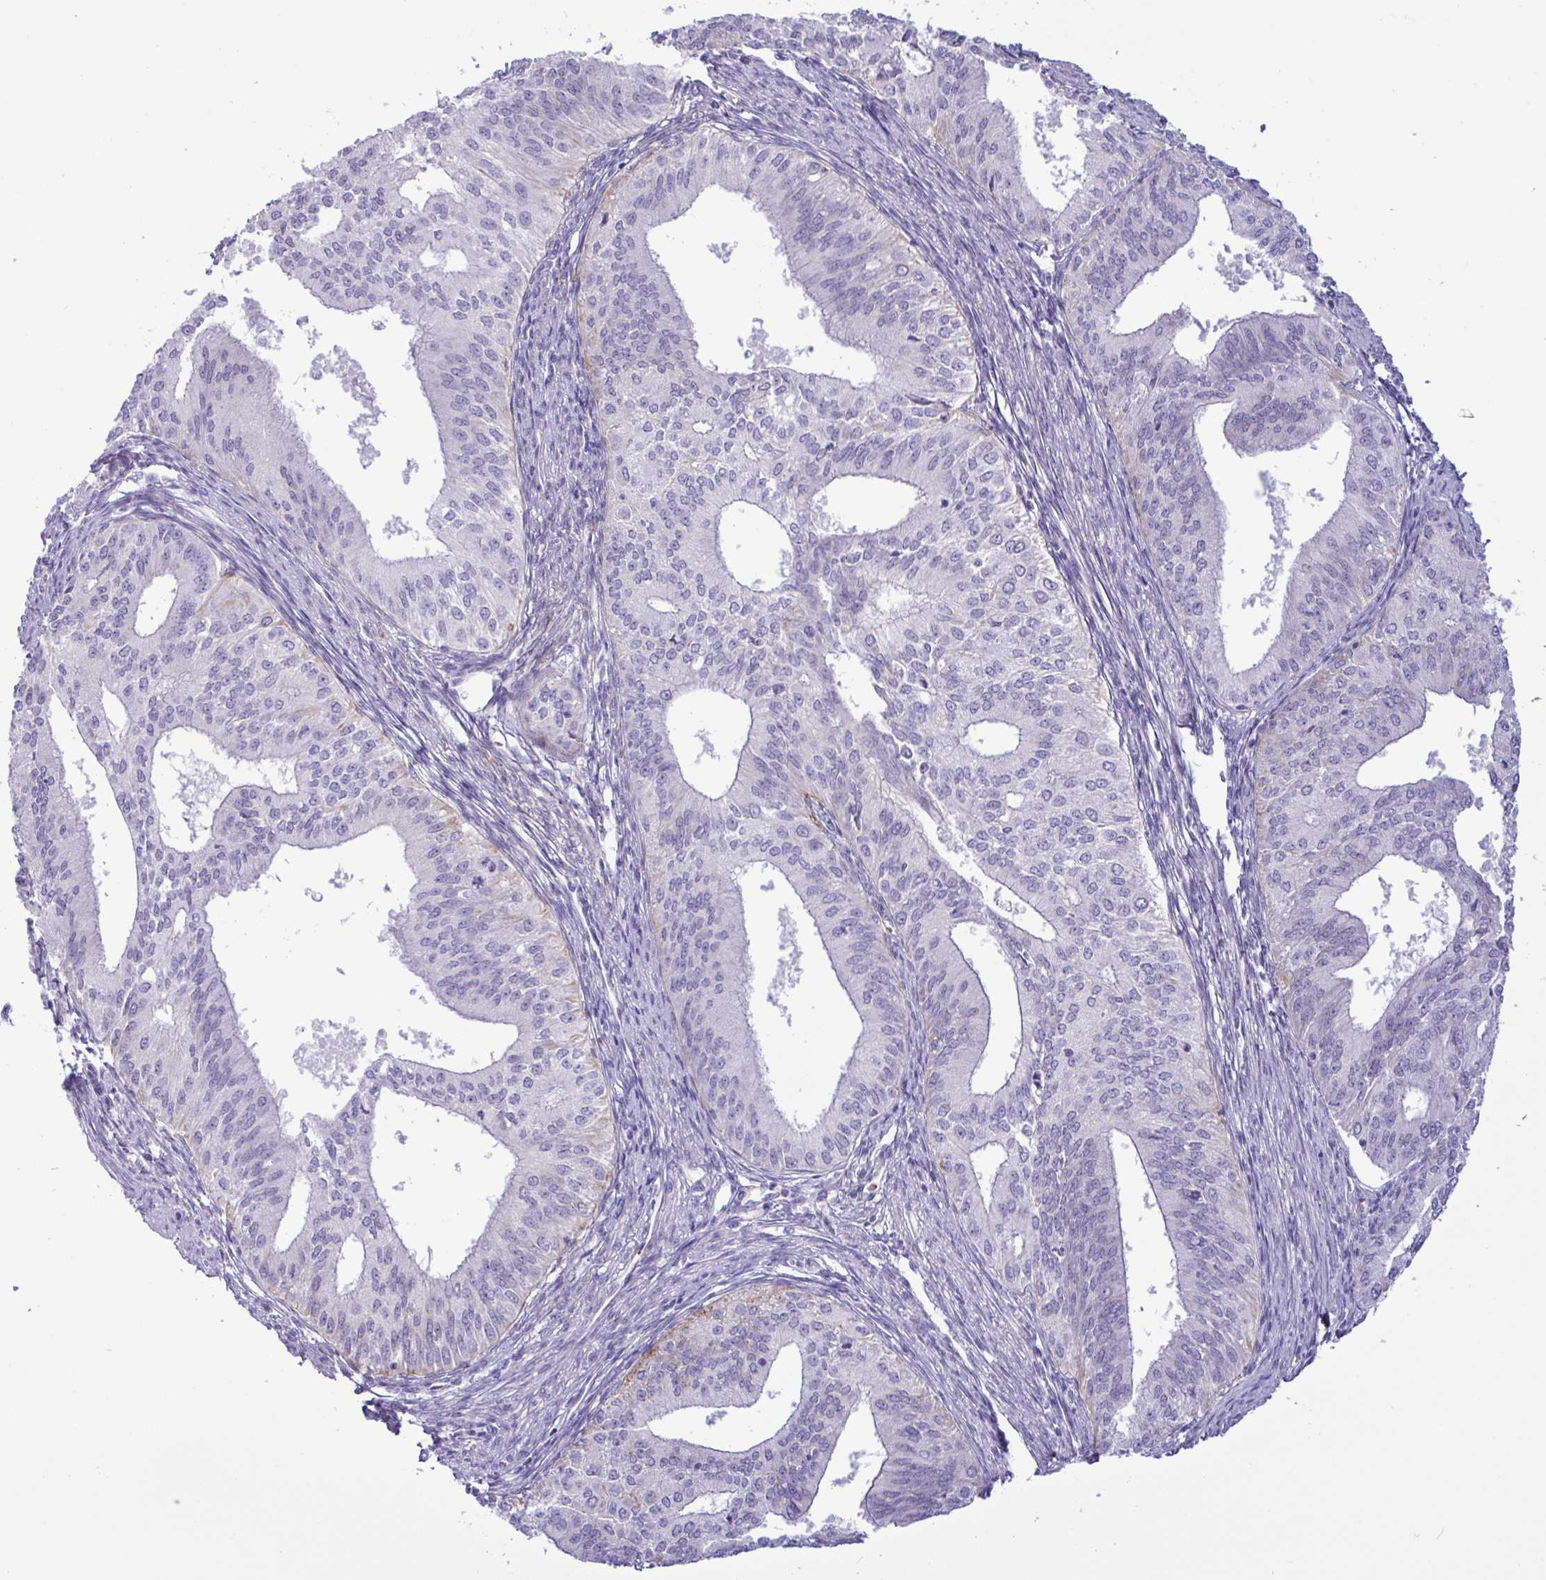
{"staining": {"intensity": "negative", "quantity": "none", "location": "none"}, "tissue": "endometrial cancer", "cell_type": "Tumor cells", "image_type": "cancer", "snomed": [{"axis": "morphology", "description": "Adenocarcinoma, NOS"}, {"axis": "topography", "description": "Endometrium"}], "caption": "A micrograph of endometrial cancer stained for a protein shows no brown staining in tumor cells. (Stains: DAB (3,3'-diaminobenzidine) immunohistochemistry (IHC) with hematoxylin counter stain, Microscopy: brightfield microscopy at high magnification).", "gene": "SREBF1", "patient": {"sex": "female", "age": 50}}